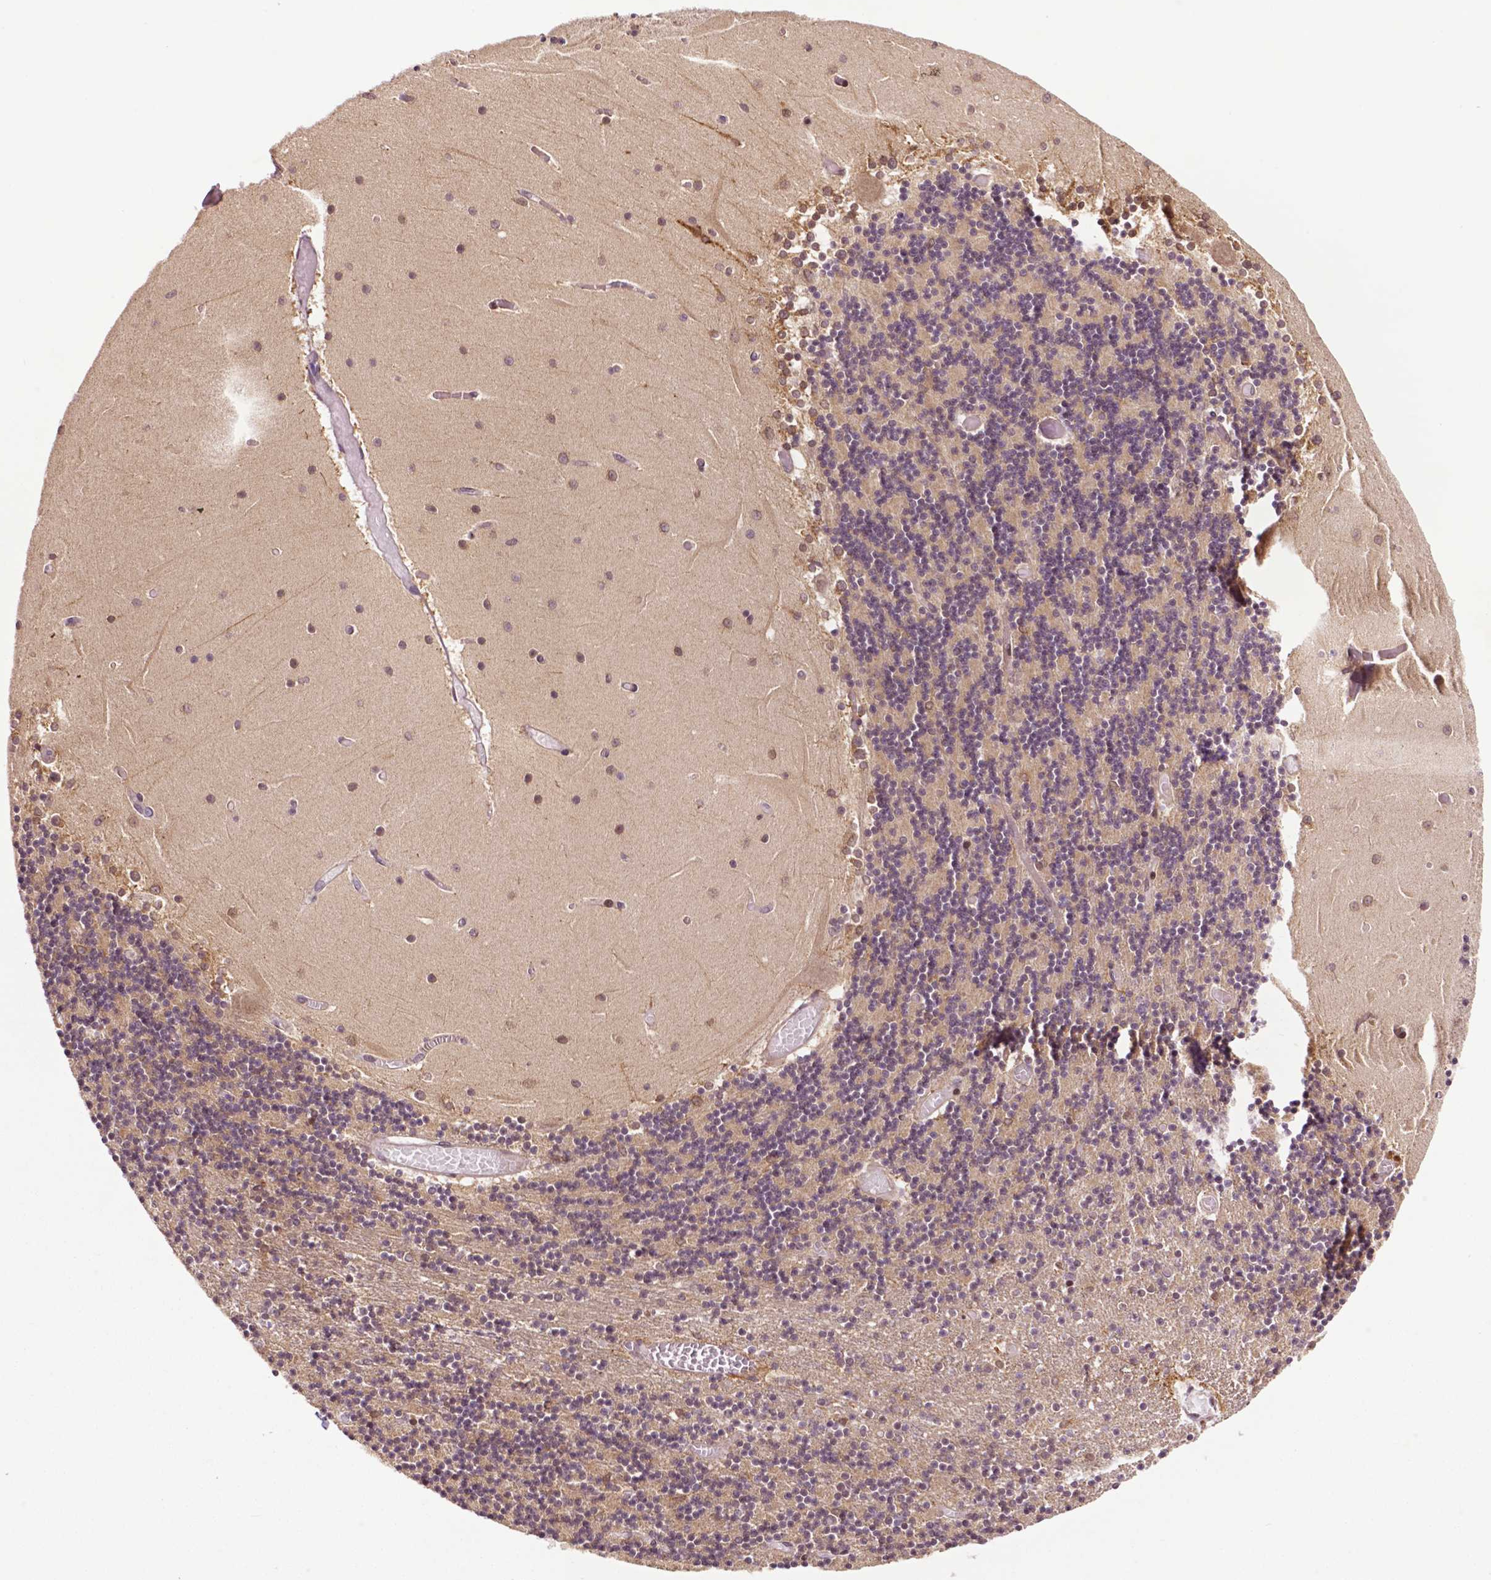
{"staining": {"intensity": "negative", "quantity": "none", "location": "none"}, "tissue": "cerebellum", "cell_type": "Cells in granular layer", "image_type": "normal", "snomed": [{"axis": "morphology", "description": "Normal tissue, NOS"}, {"axis": "topography", "description": "Cerebellum"}], "caption": "Immunohistochemistry (IHC) micrograph of unremarkable cerebellum: cerebellum stained with DAB (3,3'-diaminobenzidine) exhibits no significant protein staining in cells in granular layer.", "gene": "TMX2", "patient": {"sex": "female", "age": 28}}